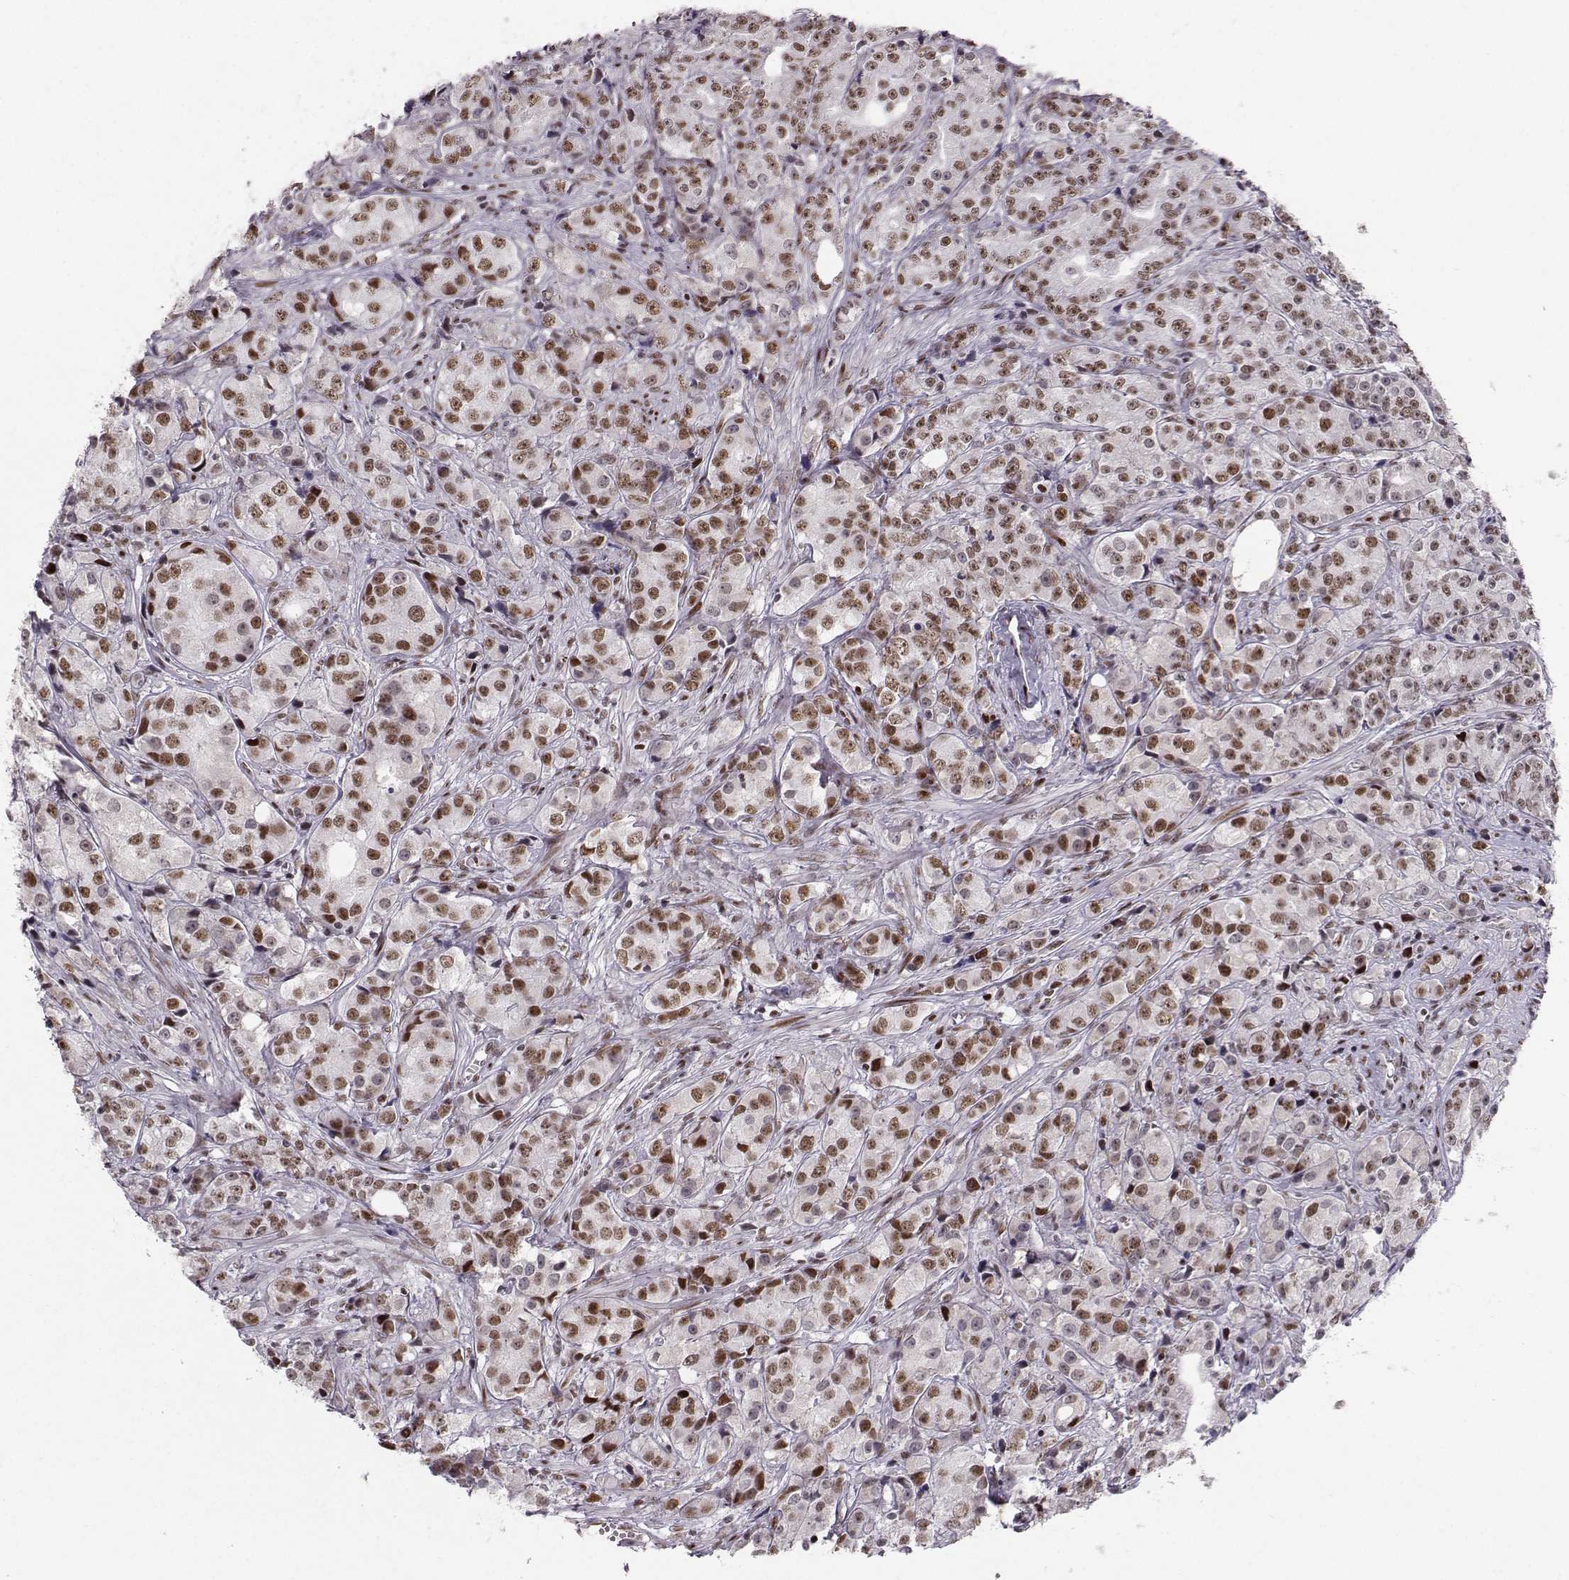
{"staining": {"intensity": "moderate", "quantity": "25%-75%", "location": "nuclear"}, "tissue": "prostate cancer", "cell_type": "Tumor cells", "image_type": "cancer", "snomed": [{"axis": "morphology", "description": "Adenocarcinoma, Medium grade"}, {"axis": "topography", "description": "Prostate"}], "caption": "Brown immunohistochemical staining in human prostate cancer displays moderate nuclear expression in about 25%-75% of tumor cells. (DAB (3,3'-diaminobenzidine) IHC with brightfield microscopy, high magnification).", "gene": "SNAPC2", "patient": {"sex": "male", "age": 74}}